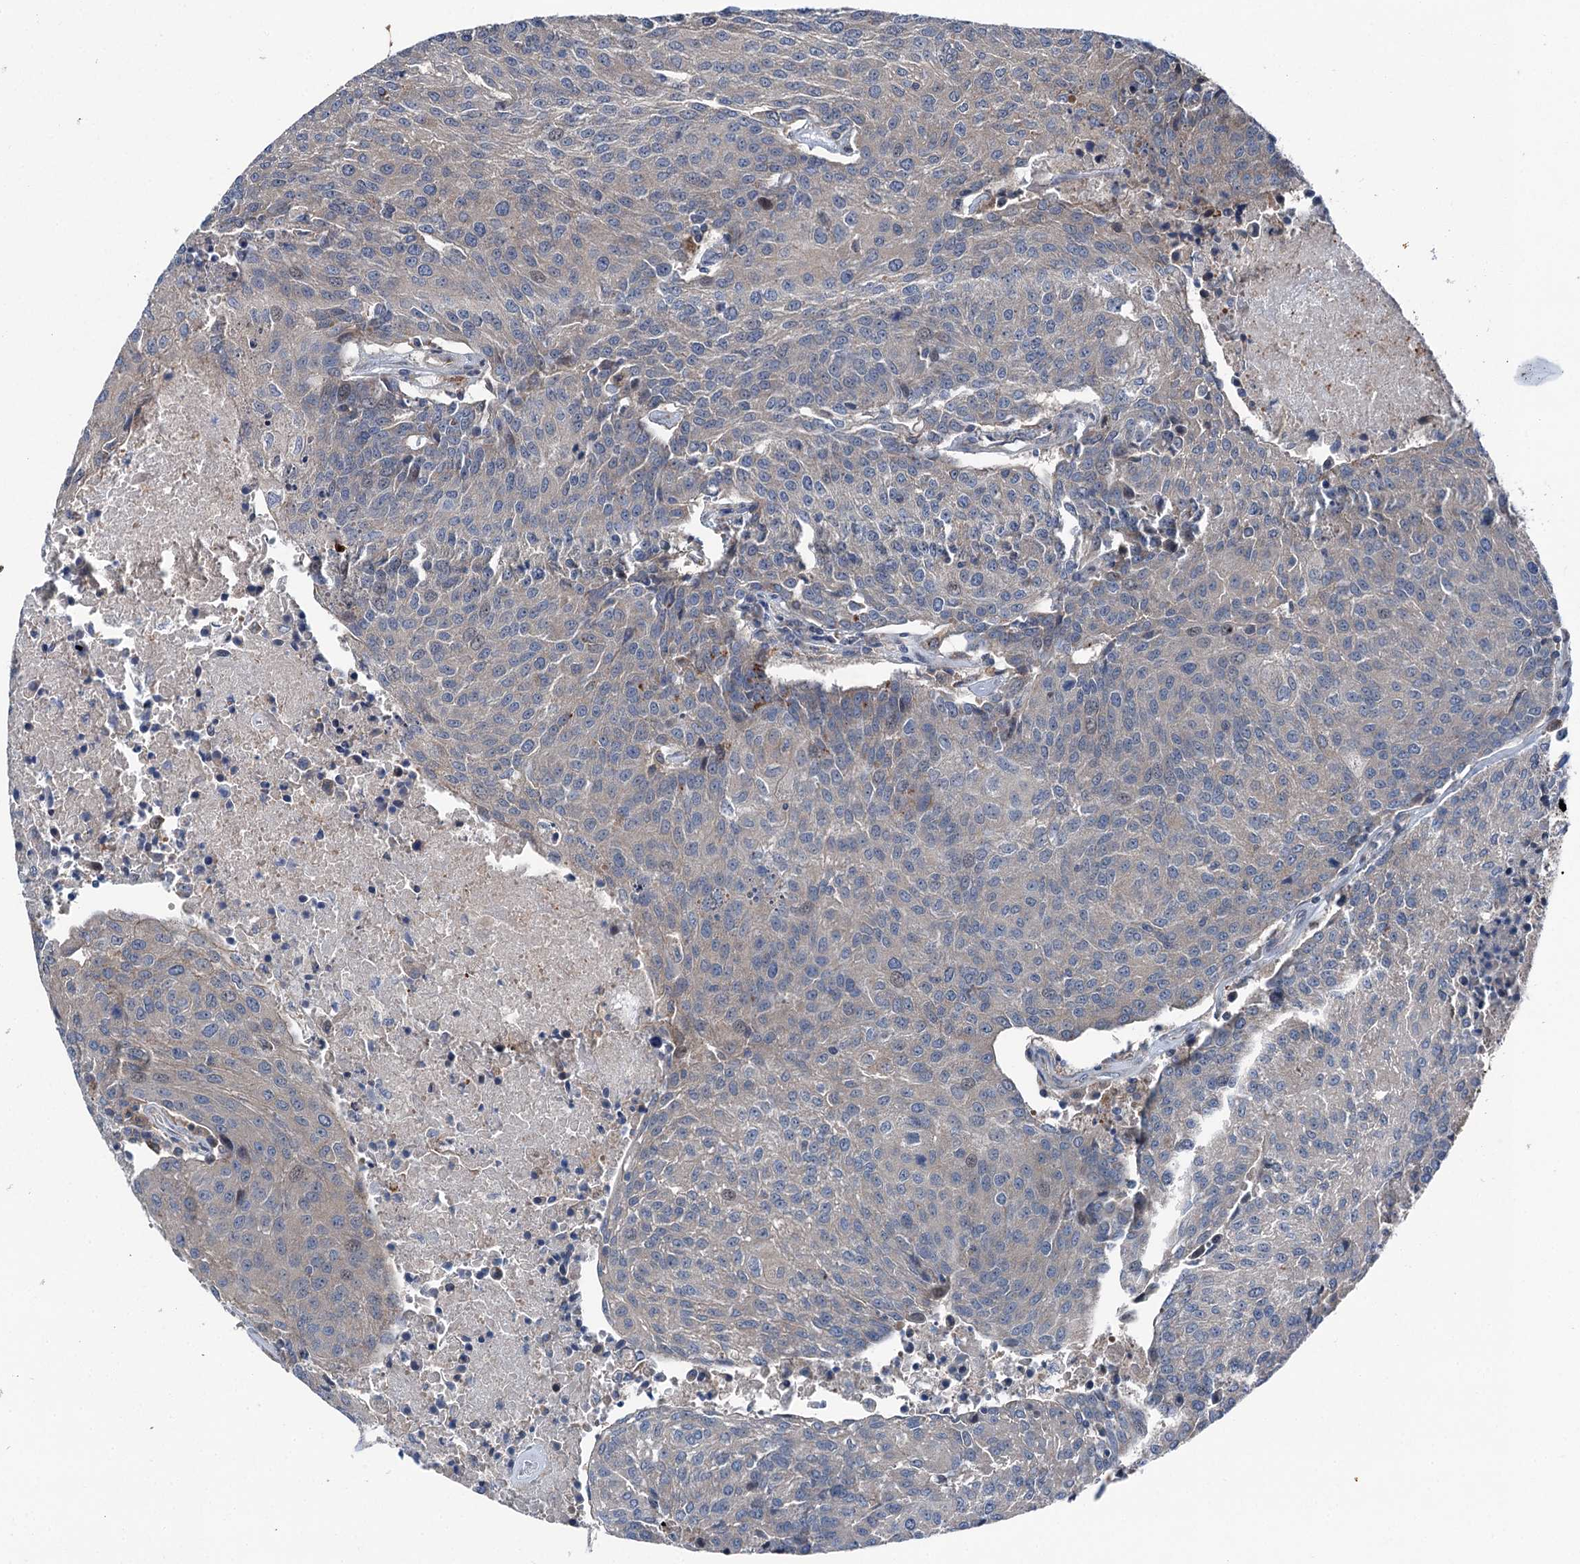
{"staining": {"intensity": "negative", "quantity": "none", "location": "none"}, "tissue": "urothelial cancer", "cell_type": "Tumor cells", "image_type": "cancer", "snomed": [{"axis": "morphology", "description": "Urothelial carcinoma, High grade"}, {"axis": "topography", "description": "Urinary bladder"}], "caption": "A high-resolution image shows IHC staining of urothelial carcinoma (high-grade), which demonstrates no significant positivity in tumor cells.", "gene": "POLR1D", "patient": {"sex": "female", "age": 85}}